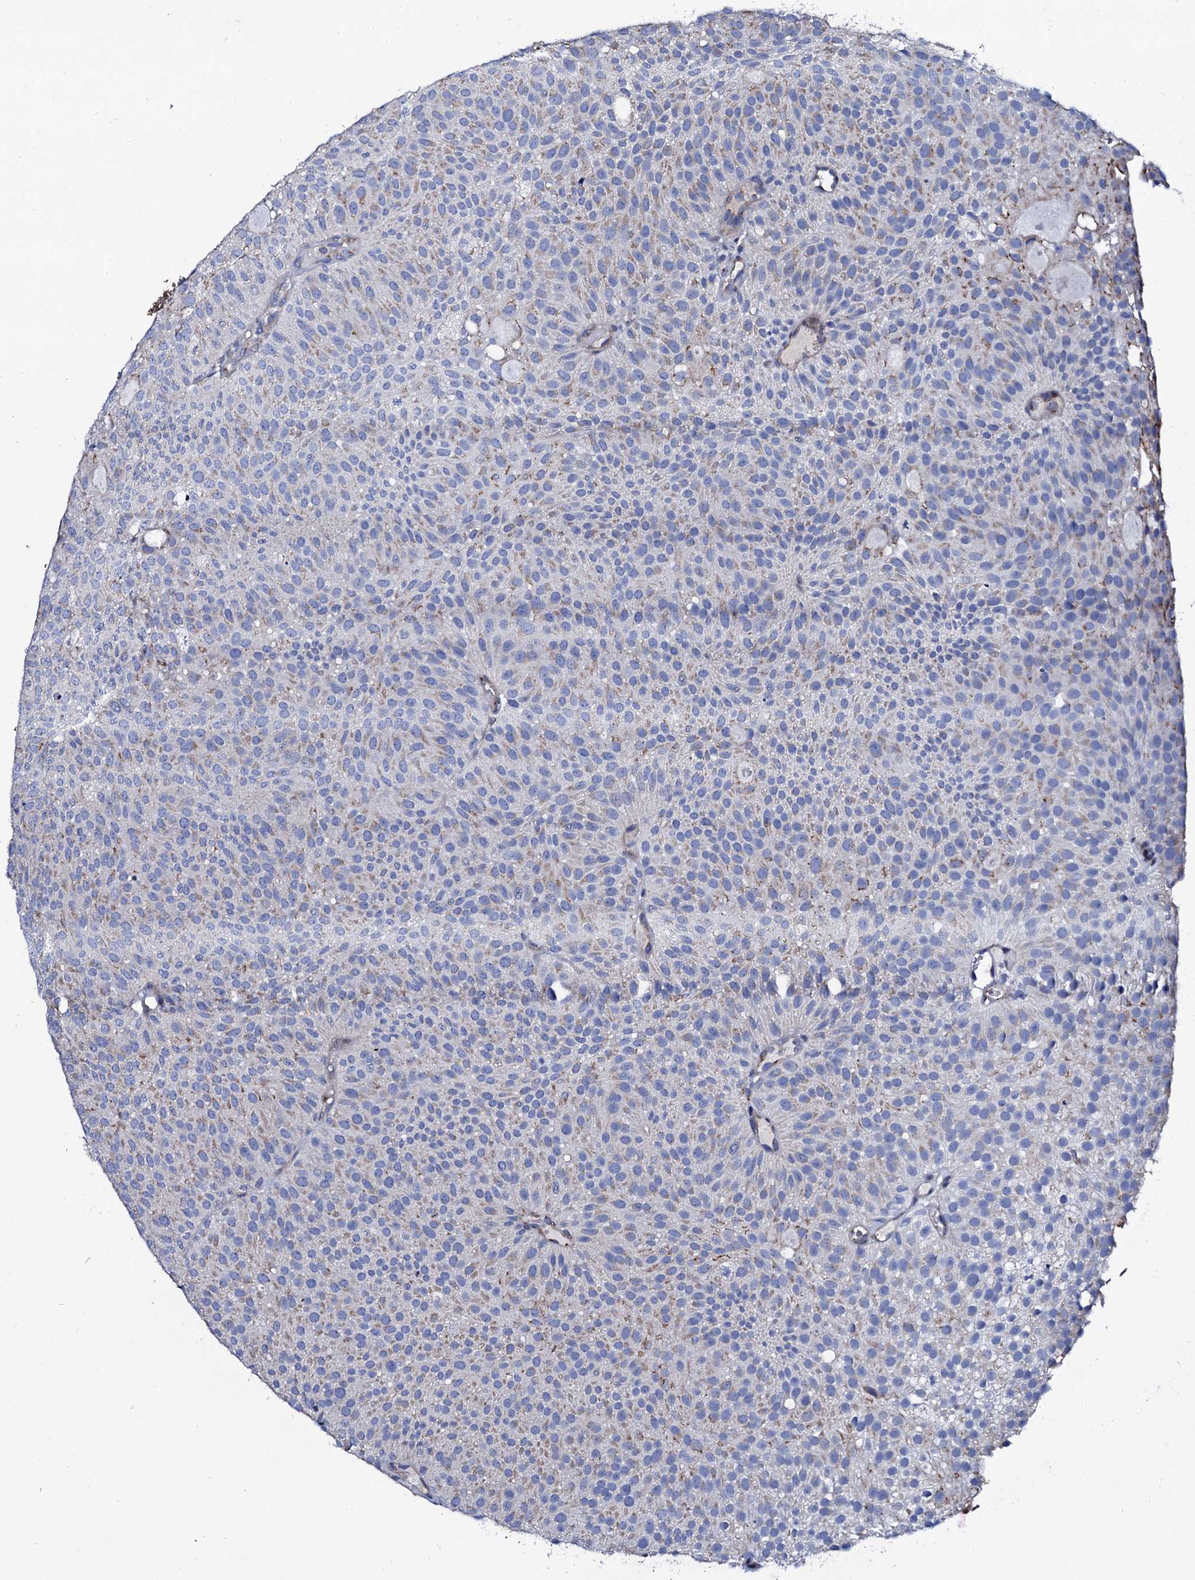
{"staining": {"intensity": "weak", "quantity": "<25%", "location": "cytoplasmic/membranous"}, "tissue": "urothelial cancer", "cell_type": "Tumor cells", "image_type": "cancer", "snomed": [{"axis": "morphology", "description": "Urothelial carcinoma, Low grade"}, {"axis": "topography", "description": "Urinary bladder"}], "caption": "IHC of human low-grade urothelial carcinoma reveals no expression in tumor cells.", "gene": "PLET1", "patient": {"sex": "male", "age": 78}}